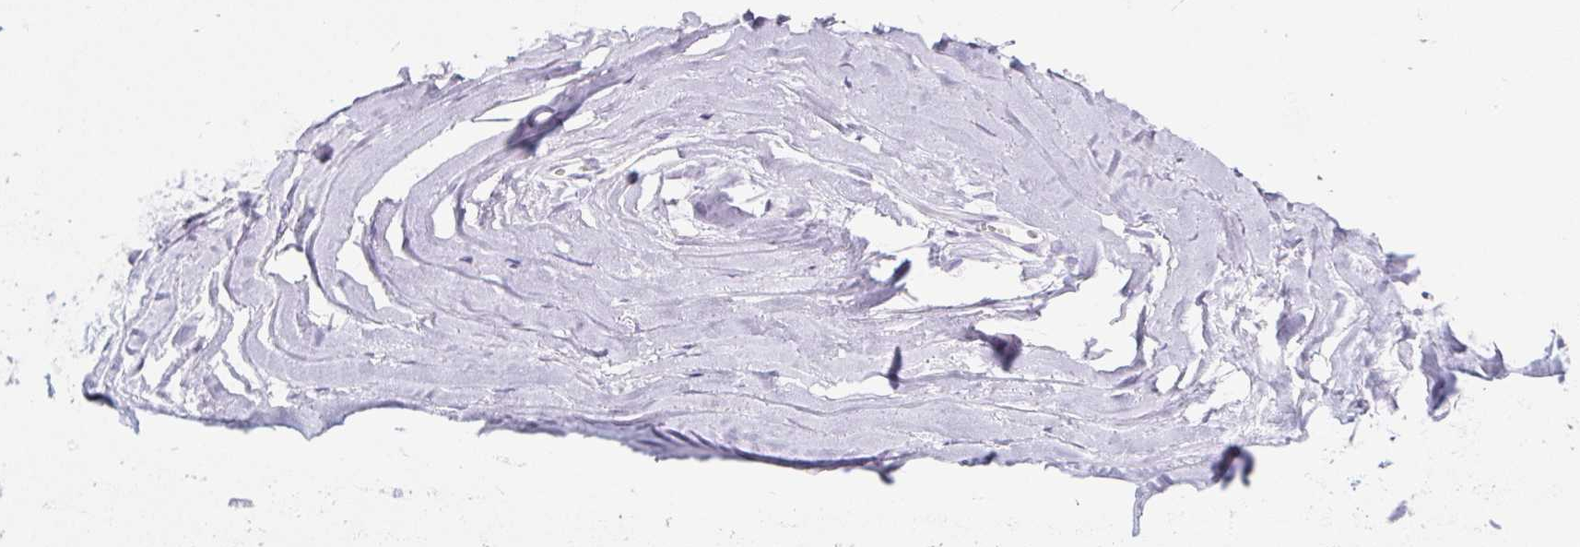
{"staining": {"intensity": "negative", "quantity": "none", "location": "none"}, "tissue": "adipose tissue", "cell_type": "Adipocytes", "image_type": "normal", "snomed": [{"axis": "morphology", "description": "Normal tissue, NOS"}, {"axis": "topography", "description": "Cartilage tissue"}, {"axis": "topography", "description": "Nasopharynx"}, {"axis": "topography", "description": "Thyroid gland"}], "caption": "Protein analysis of normal adipose tissue shows no significant positivity in adipocytes.", "gene": "BCAS1", "patient": {"sex": "male", "age": 63}}